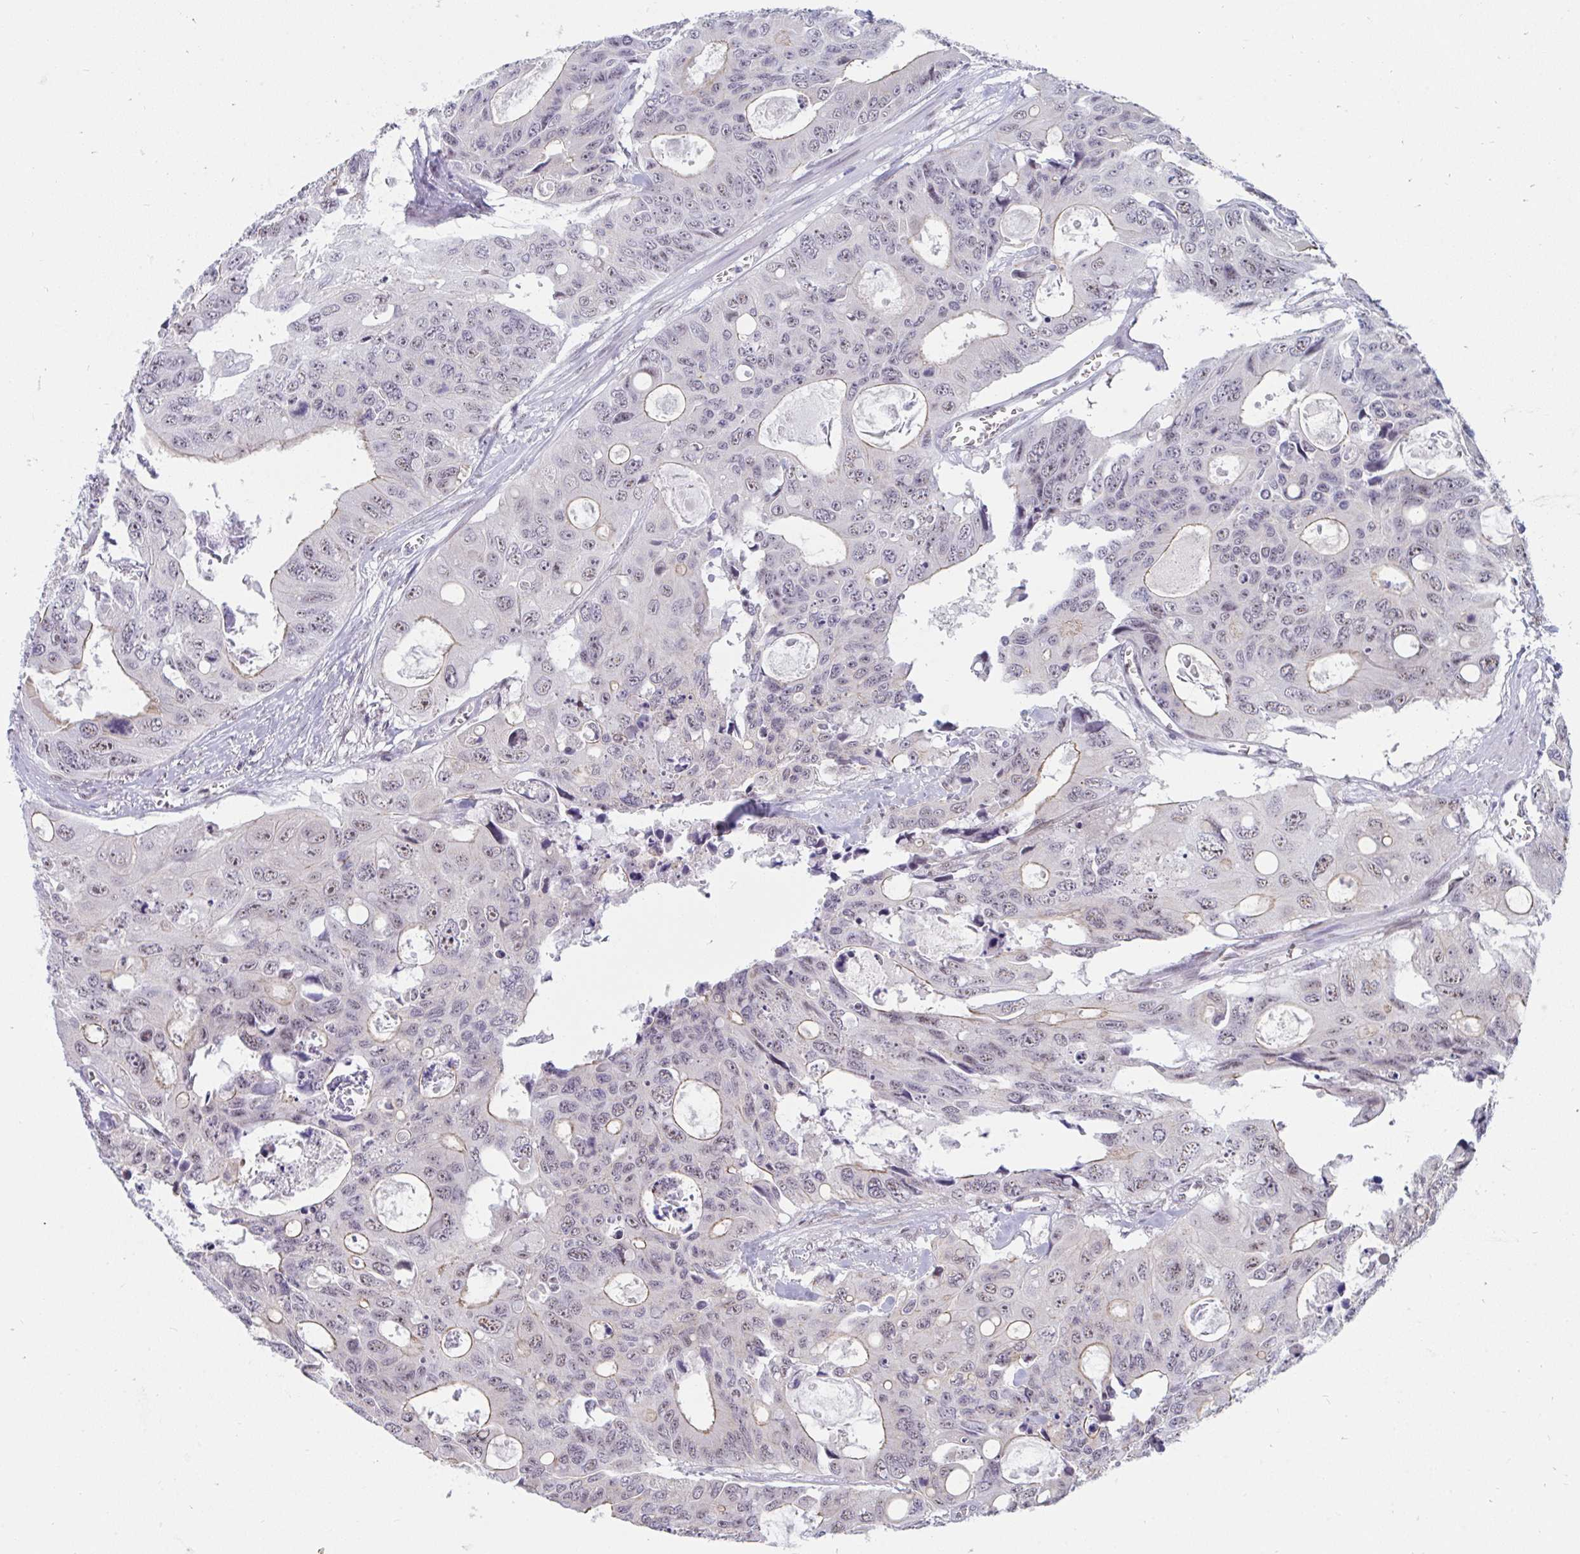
{"staining": {"intensity": "weak", "quantity": "<25%", "location": "cytoplasmic/membranous,nuclear"}, "tissue": "colorectal cancer", "cell_type": "Tumor cells", "image_type": "cancer", "snomed": [{"axis": "morphology", "description": "Adenocarcinoma, NOS"}, {"axis": "topography", "description": "Rectum"}], "caption": "Immunohistochemistry of adenocarcinoma (colorectal) exhibits no staining in tumor cells.", "gene": "PRR14", "patient": {"sex": "male", "age": 76}}